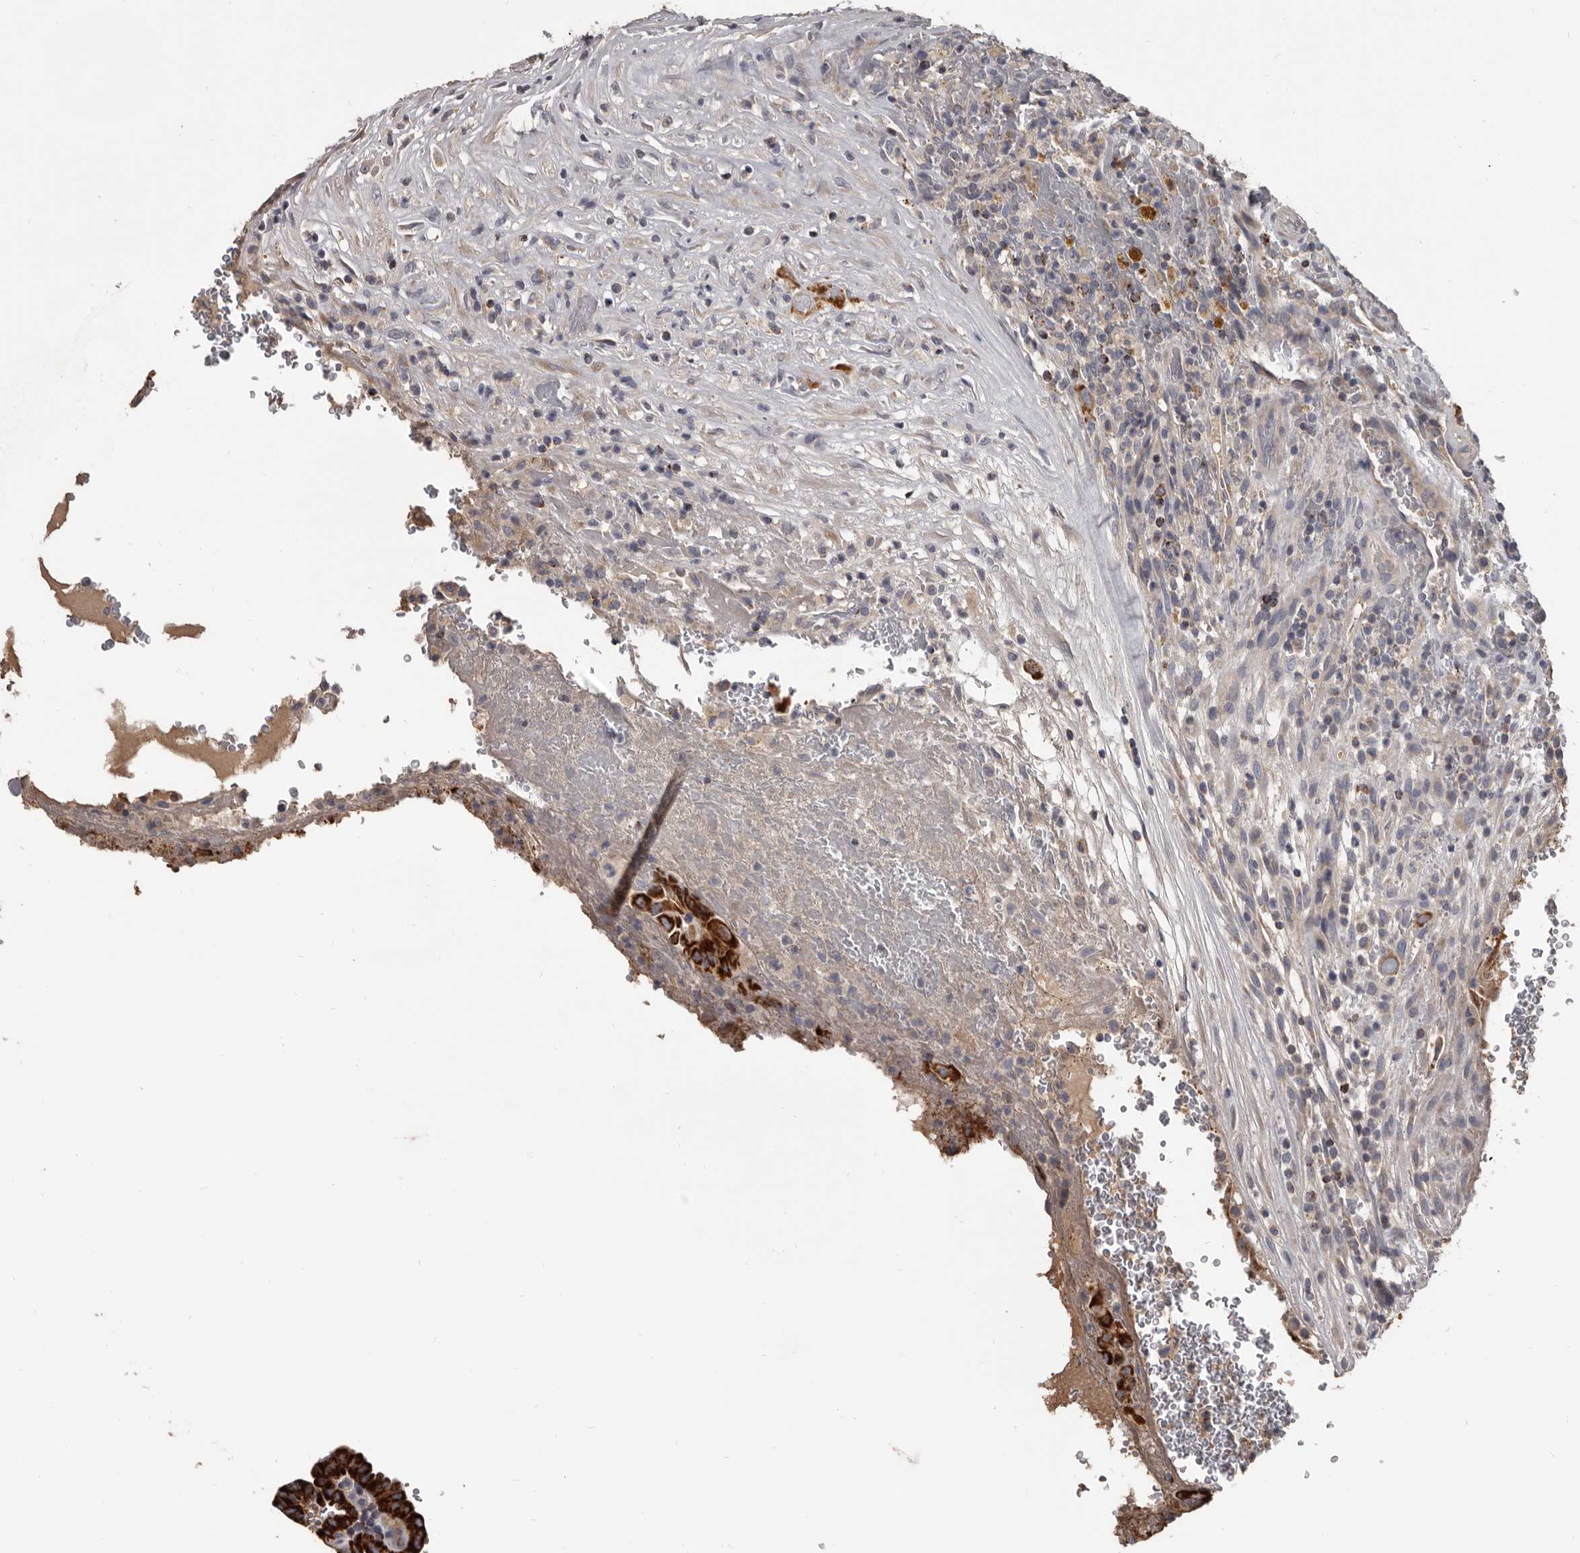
{"staining": {"intensity": "strong", "quantity": ">75%", "location": "cytoplasmic/membranous"}, "tissue": "thyroid cancer", "cell_type": "Tumor cells", "image_type": "cancer", "snomed": [{"axis": "morphology", "description": "Papillary adenocarcinoma, NOS"}, {"axis": "topography", "description": "Thyroid gland"}], "caption": "A high-resolution micrograph shows immunohistochemistry (IHC) staining of papillary adenocarcinoma (thyroid), which exhibits strong cytoplasmic/membranous staining in approximately >75% of tumor cells.", "gene": "ALDH5A1", "patient": {"sex": "male", "age": 77}}